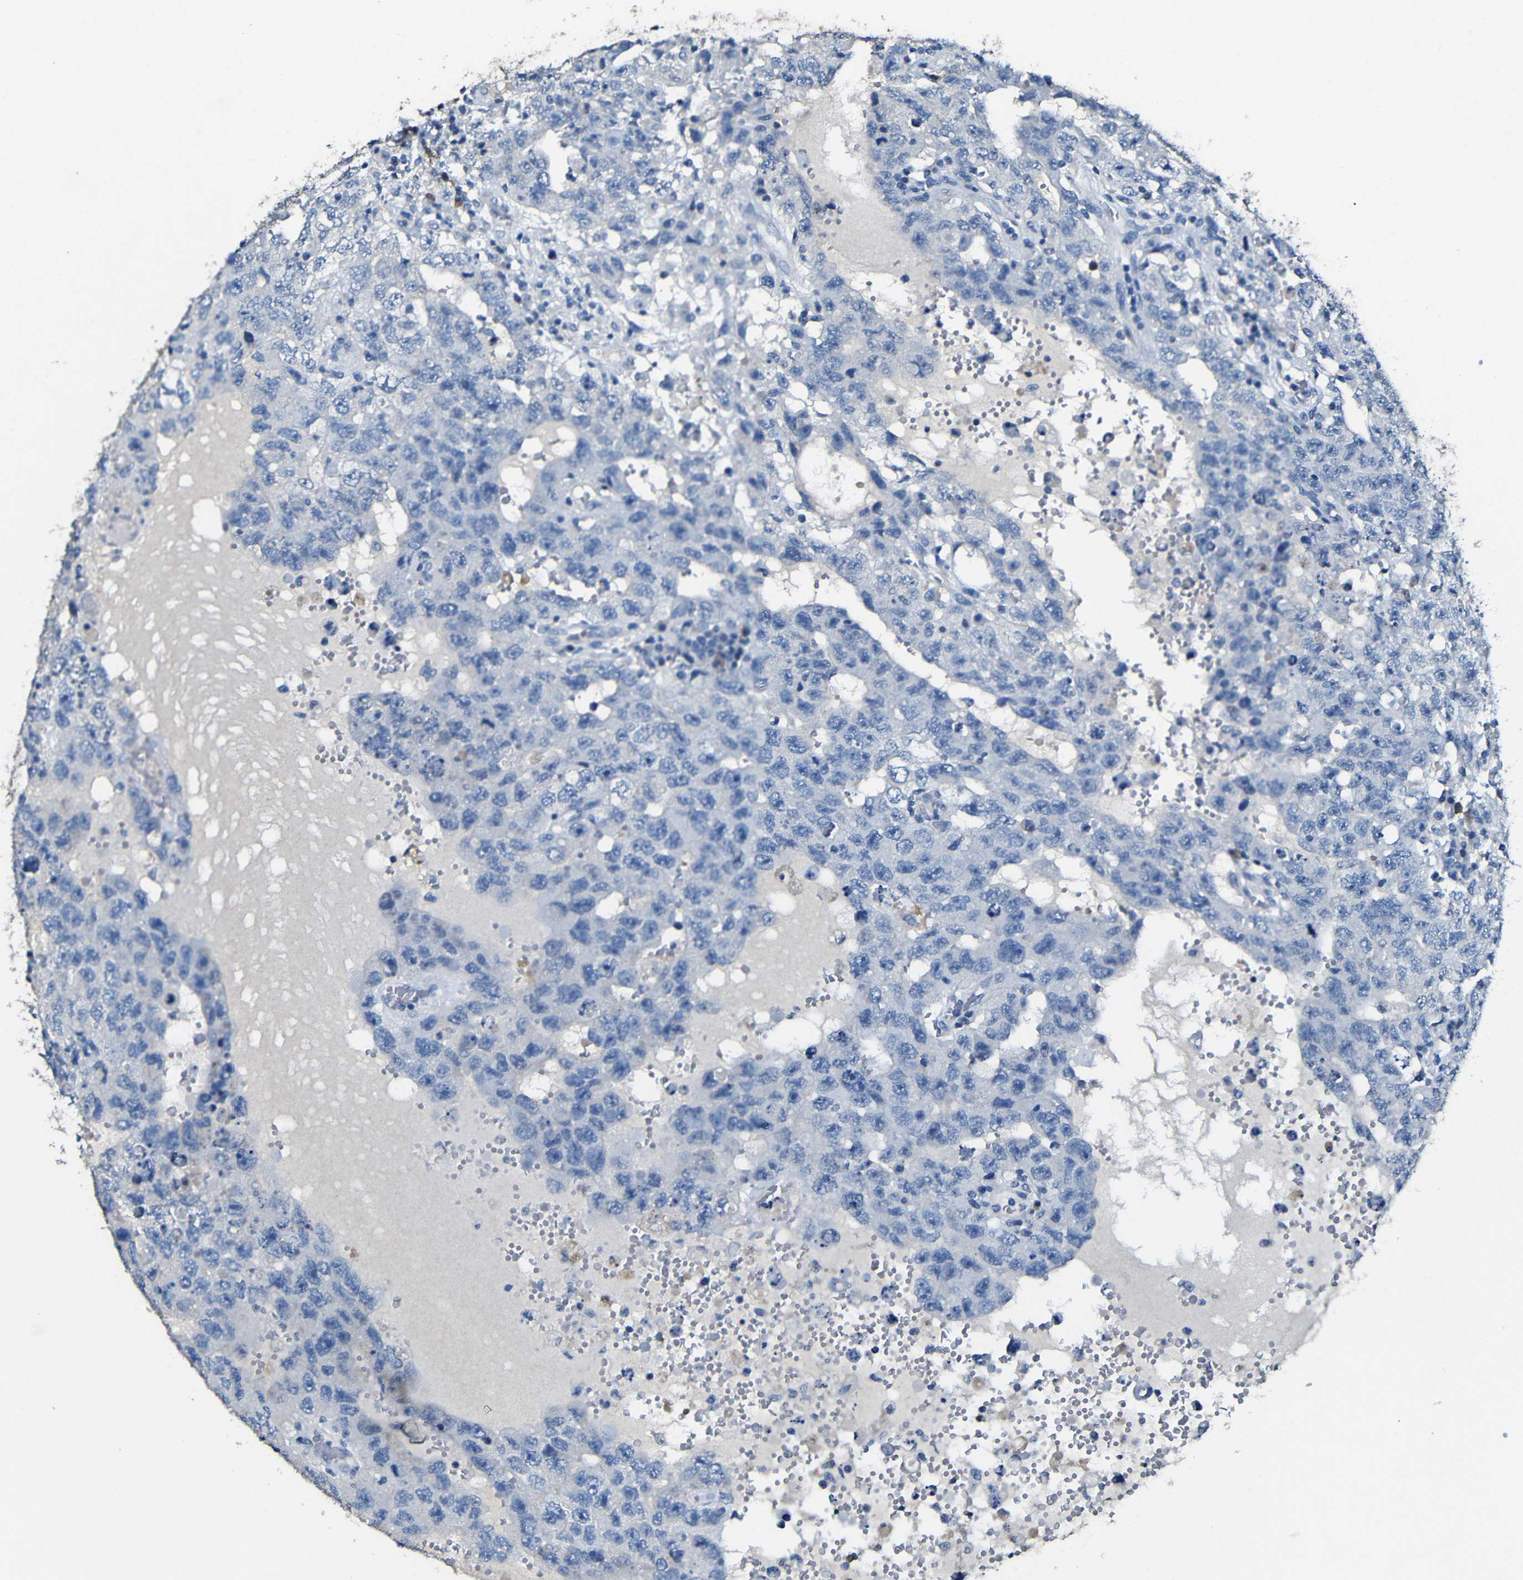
{"staining": {"intensity": "negative", "quantity": "none", "location": "none"}, "tissue": "testis cancer", "cell_type": "Tumor cells", "image_type": "cancer", "snomed": [{"axis": "morphology", "description": "Carcinoma, Embryonal, NOS"}, {"axis": "topography", "description": "Testis"}], "caption": "This histopathology image is of testis embryonal carcinoma stained with immunohistochemistry to label a protein in brown with the nuclei are counter-stained blue. There is no staining in tumor cells. (Brightfield microscopy of DAB (3,3'-diaminobenzidine) IHC at high magnification).", "gene": "ACKR2", "patient": {"sex": "male", "age": 26}}